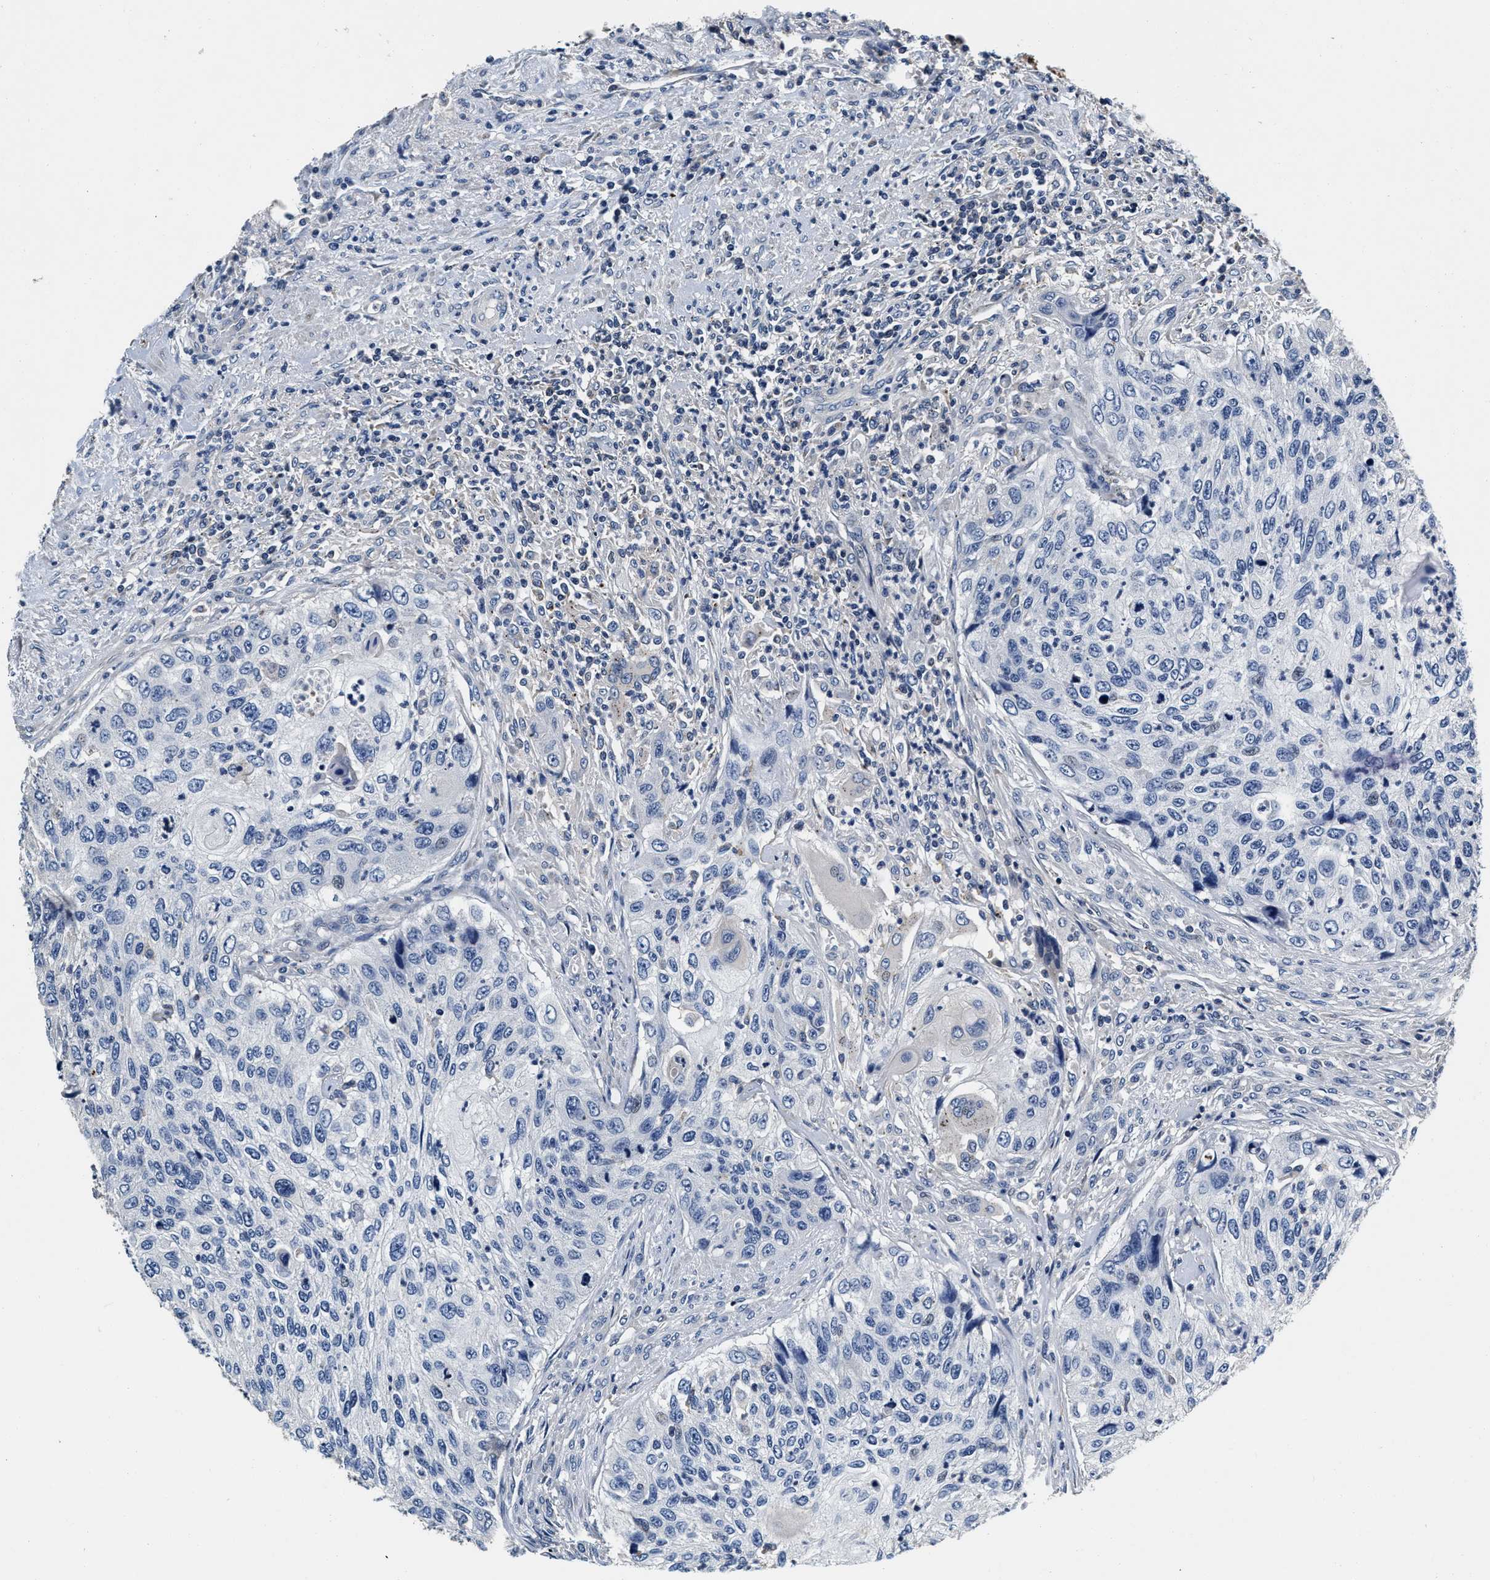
{"staining": {"intensity": "negative", "quantity": "none", "location": "none"}, "tissue": "urothelial cancer", "cell_type": "Tumor cells", "image_type": "cancer", "snomed": [{"axis": "morphology", "description": "Urothelial carcinoma, High grade"}, {"axis": "topography", "description": "Urinary bladder"}], "caption": "Image shows no significant protein expression in tumor cells of urothelial cancer.", "gene": "ABCG8", "patient": {"sex": "female", "age": 60}}